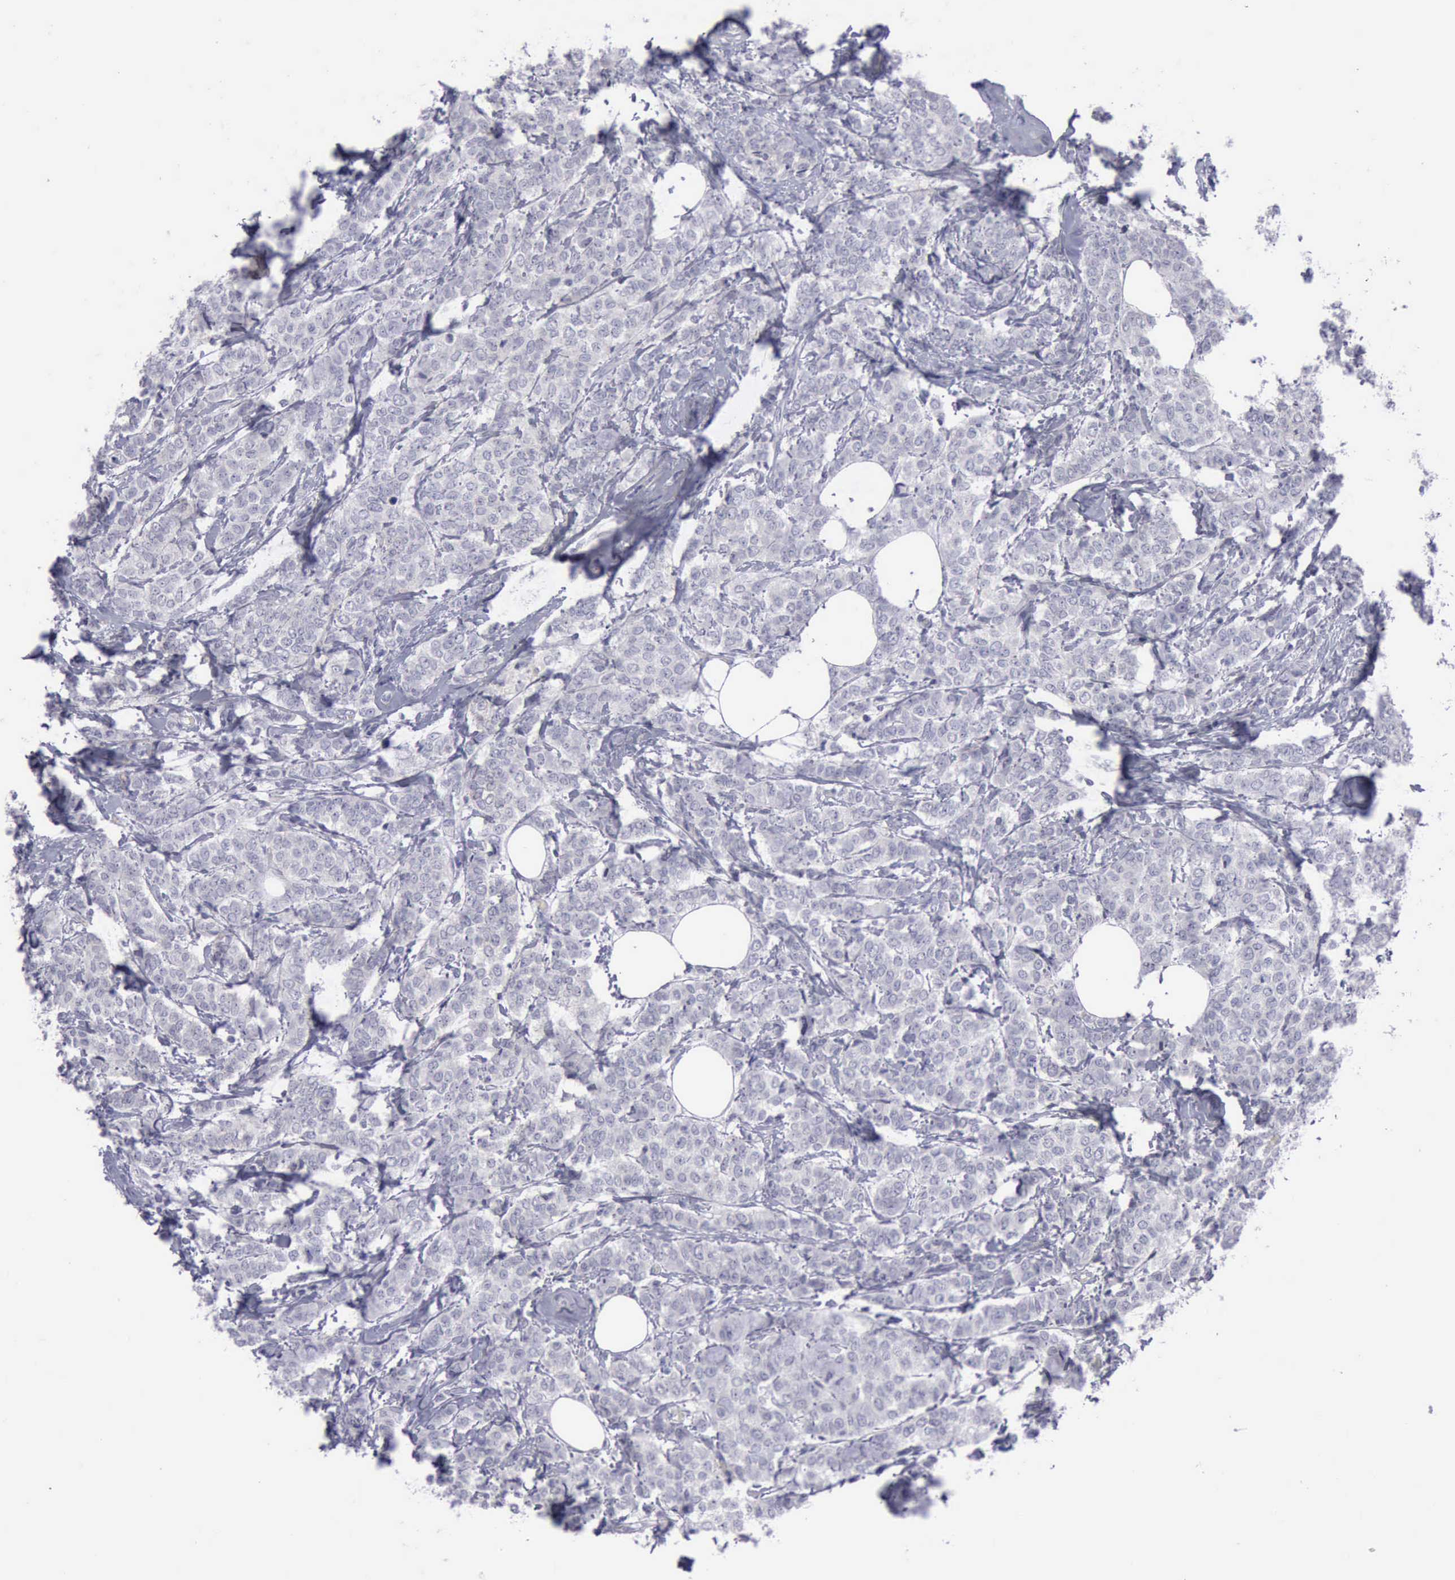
{"staining": {"intensity": "negative", "quantity": "none", "location": "none"}, "tissue": "breast cancer", "cell_type": "Tumor cells", "image_type": "cancer", "snomed": [{"axis": "morphology", "description": "Lobular carcinoma"}, {"axis": "topography", "description": "Breast"}], "caption": "A histopathology image of breast cancer (lobular carcinoma) stained for a protein displays no brown staining in tumor cells.", "gene": "CDH2", "patient": {"sex": "female", "age": 60}}